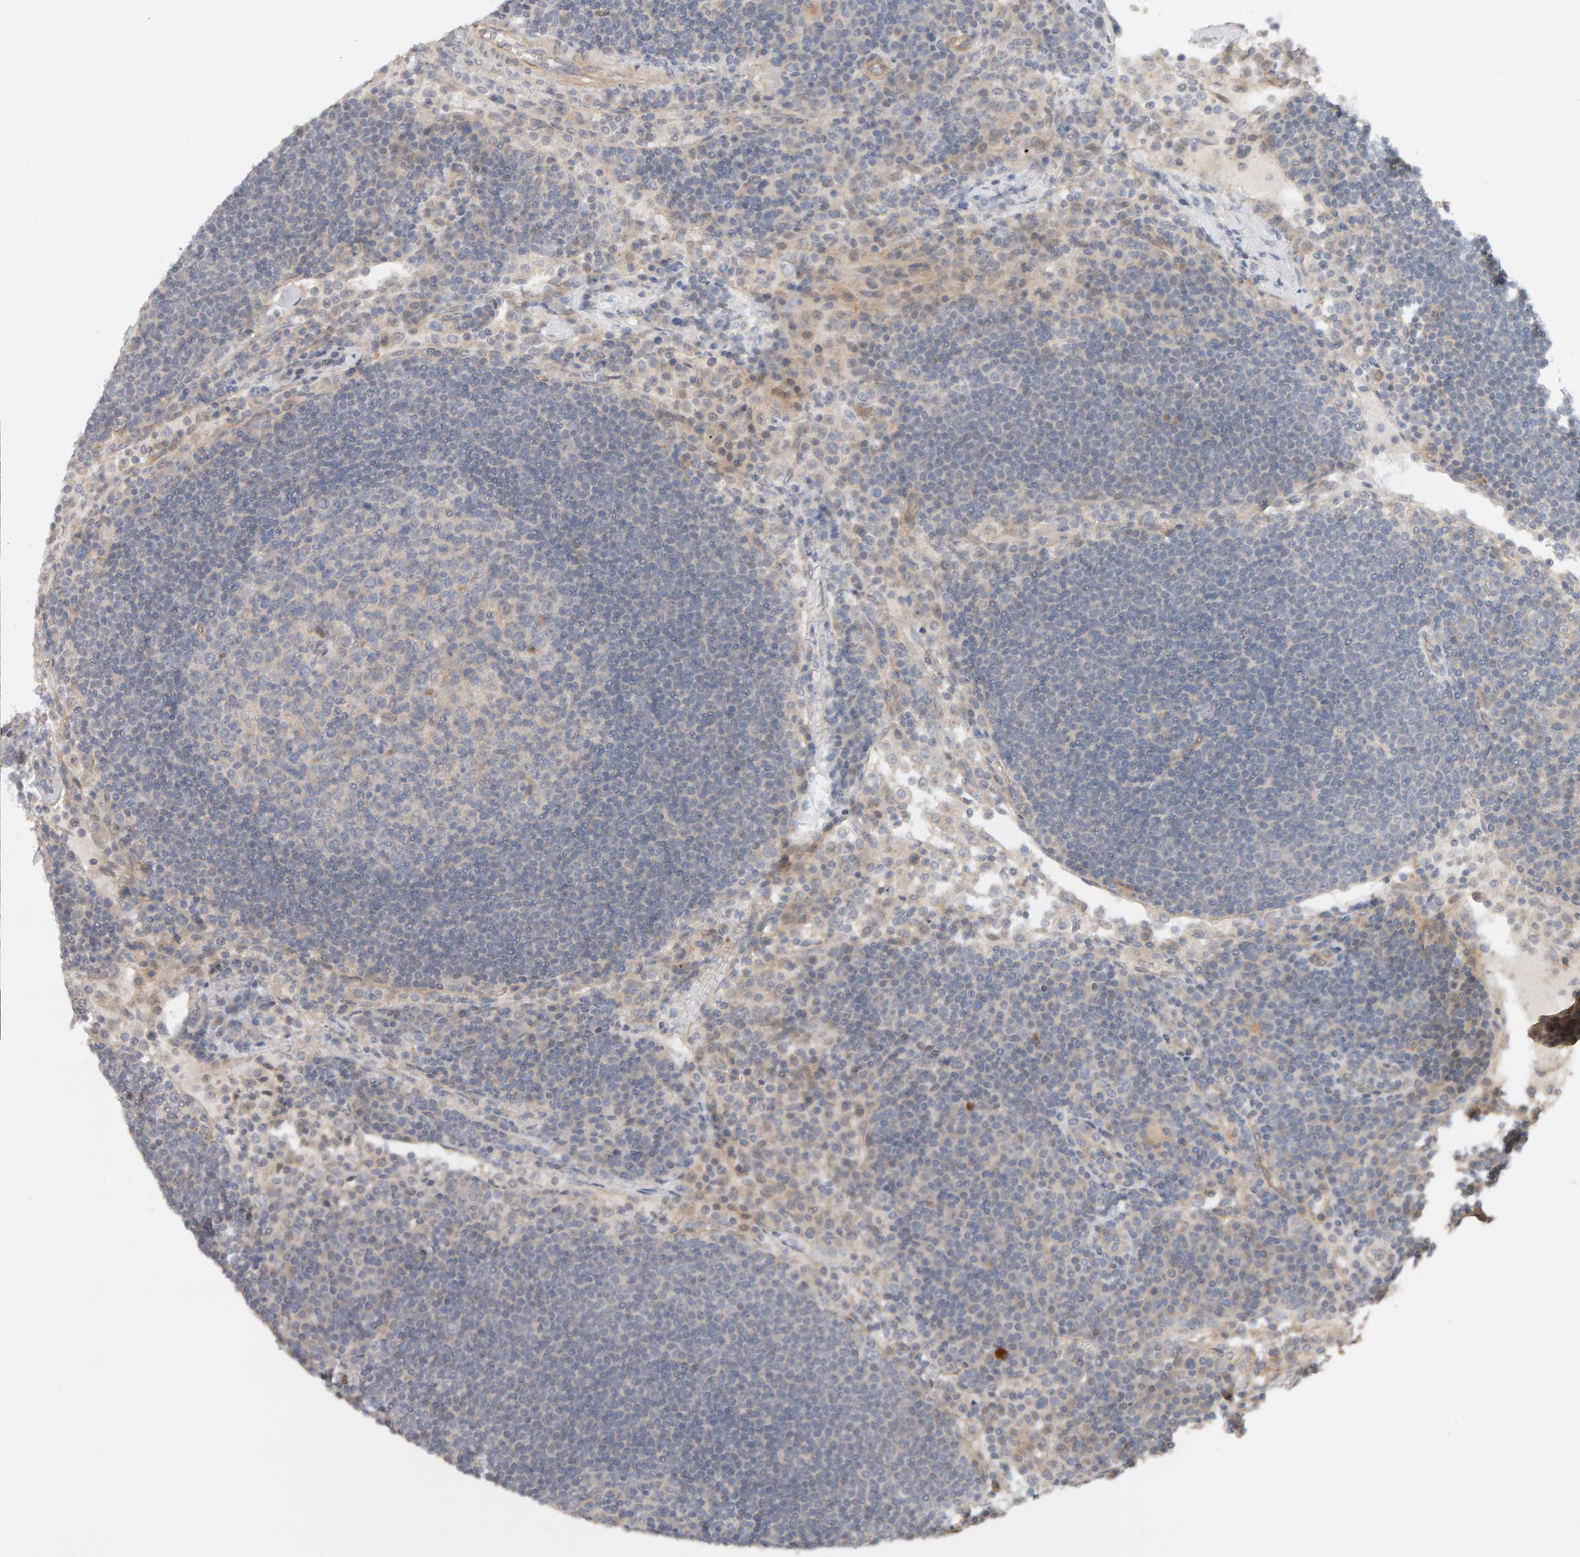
{"staining": {"intensity": "negative", "quantity": "none", "location": "none"}, "tissue": "lymph node", "cell_type": "Germinal center cells", "image_type": "normal", "snomed": [{"axis": "morphology", "description": "Normal tissue, NOS"}, {"axis": "topography", "description": "Lymph node"}], "caption": "Immunohistochemistry histopathology image of normal lymph node stained for a protein (brown), which shows no expression in germinal center cells. Nuclei are stained in blue.", "gene": "PPP1R16A", "patient": {"sex": "female", "age": 53}}